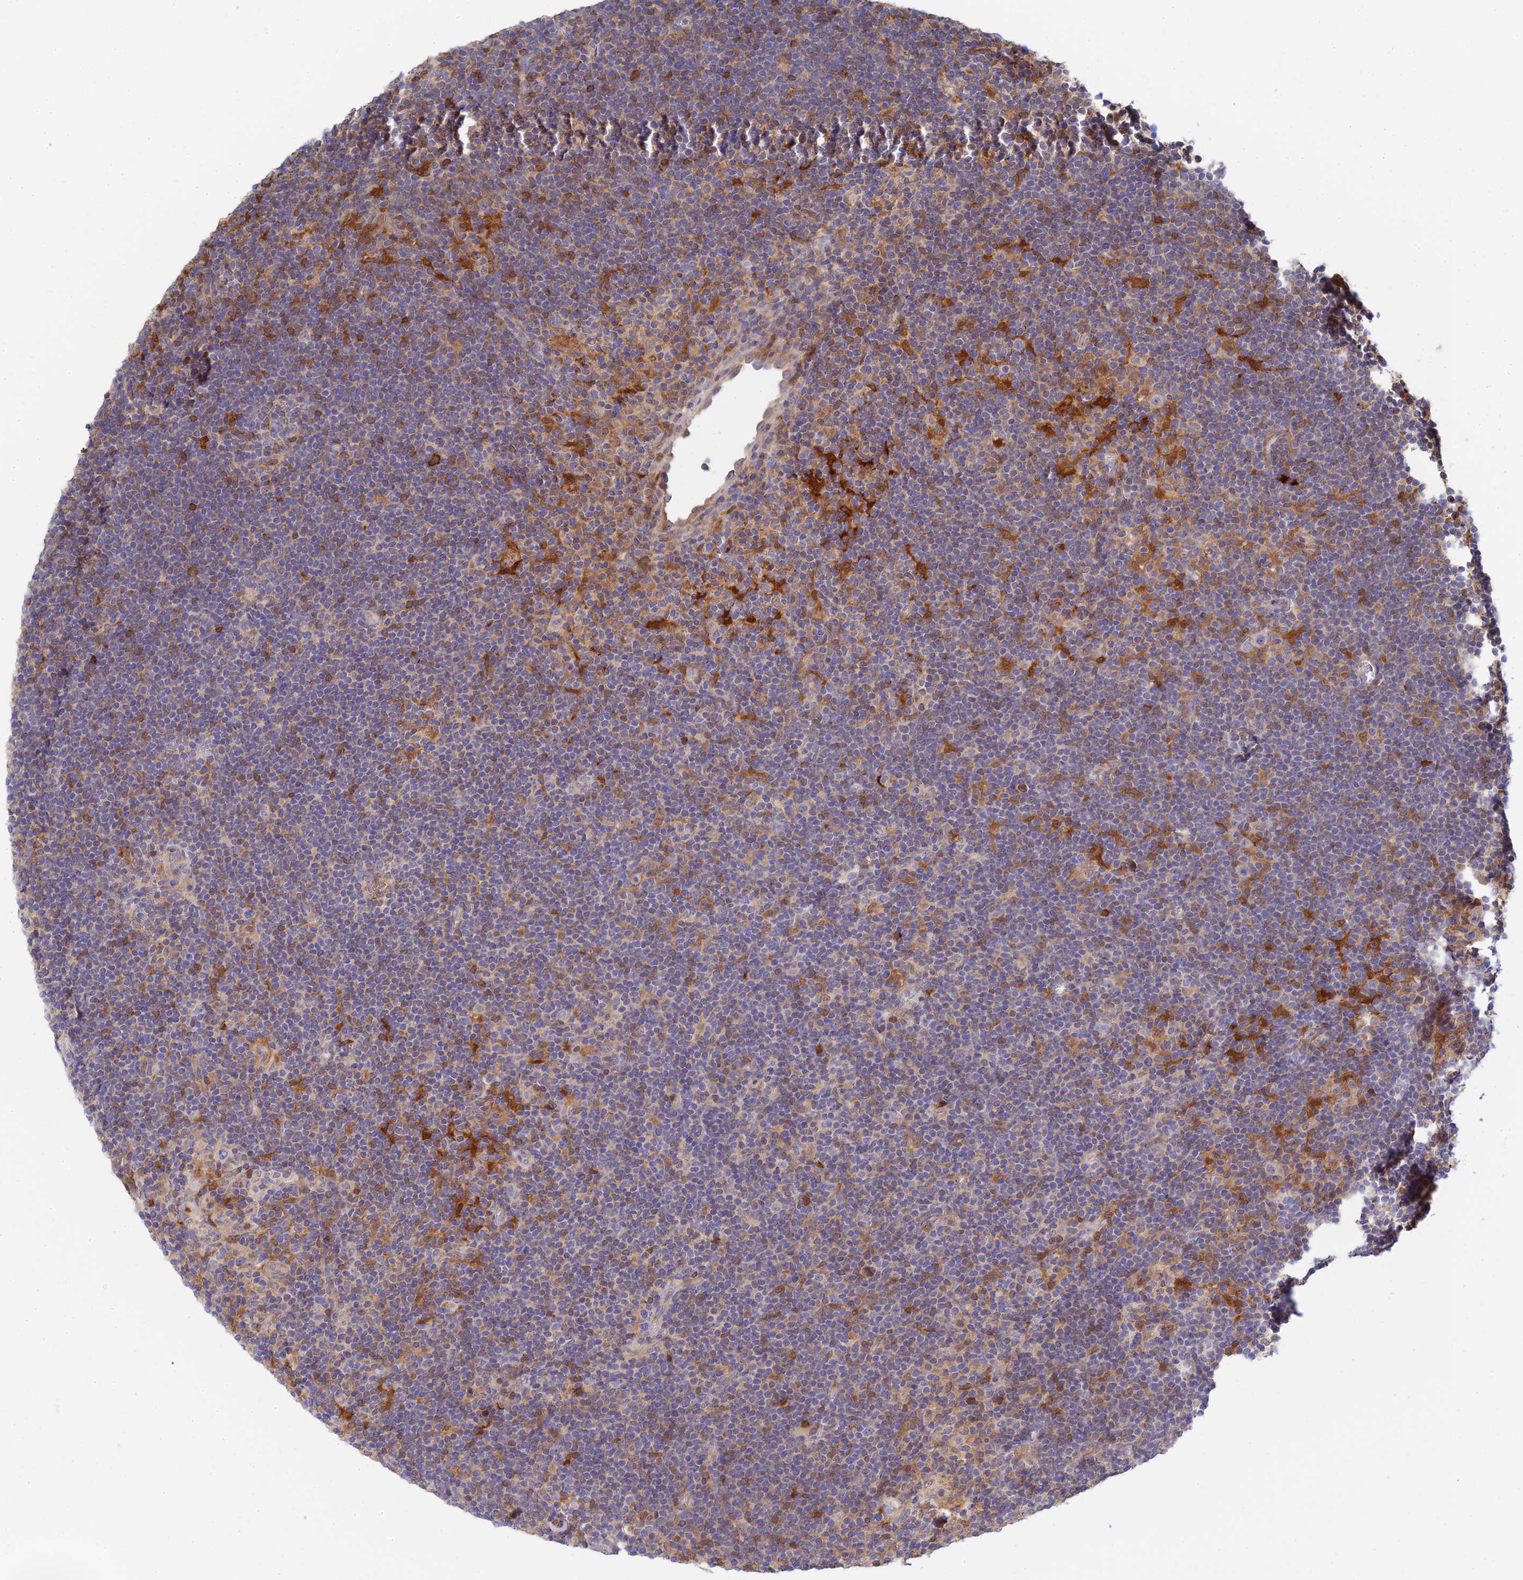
{"staining": {"intensity": "negative", "quantity": "none", "location": "none"}, "tissue": "lymphoma", "cell_type": "Tumor cells", "image_type": "cancer", "snomed": [{"axis": "morphology", "description": "Hodgkin's disease, NOS"}, {"axis": "topography", "description": "Lymph node"}], "caption": "IHC of human Hodgkin's disease exhibits no expression in tumor cells. Brightfield microscopy of immunohistochemistry (IHC) stained with DAB (3,3'-diaminobenzidine) (brown) and hematoxylin (blue), captured at high magnification.", "gene": "SPATA5L1", "patient": {"sex": "female", "age": 57}}